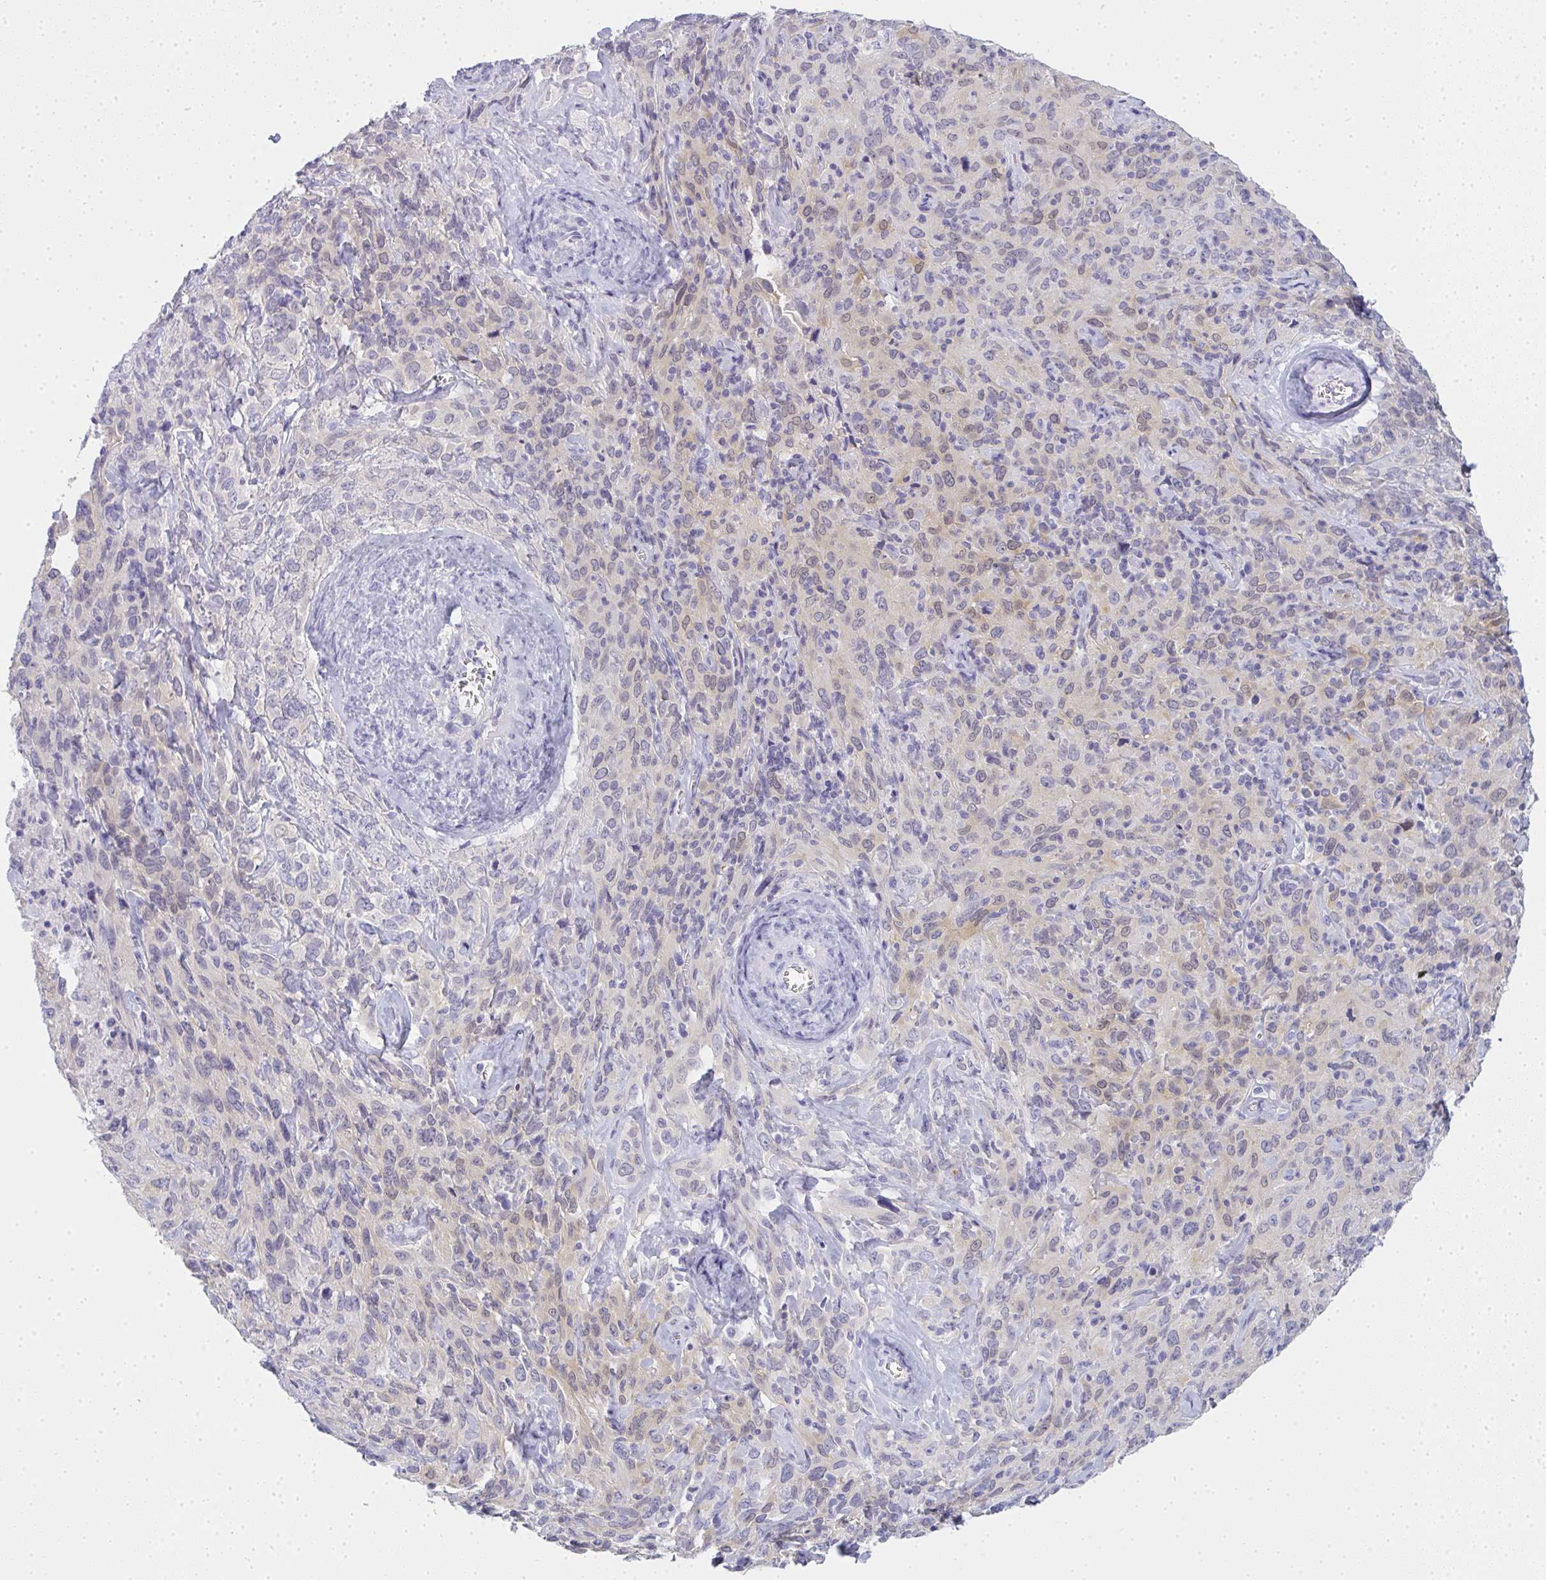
{"staining": {"intensity": "negative", "quantity": "none", "location": "none"}, "tissue": "cervical cancer", "cell_type": "Tumor cells", "image_type": "cancer", "snomed": [{"axis": "morphology", "description": "Normal tissue, NOS"}, {"axis": "morphology", "description": "Squamous cell carcinoma, NOS"}, {"axis": "topography", "description": "Cervix"}], "caption": "IHC of human cervical squamous cell carcinoma reveals no expression in tumor cells.", "gene": "GSDMB", "patient": {"sex": "female", "age": 51}}